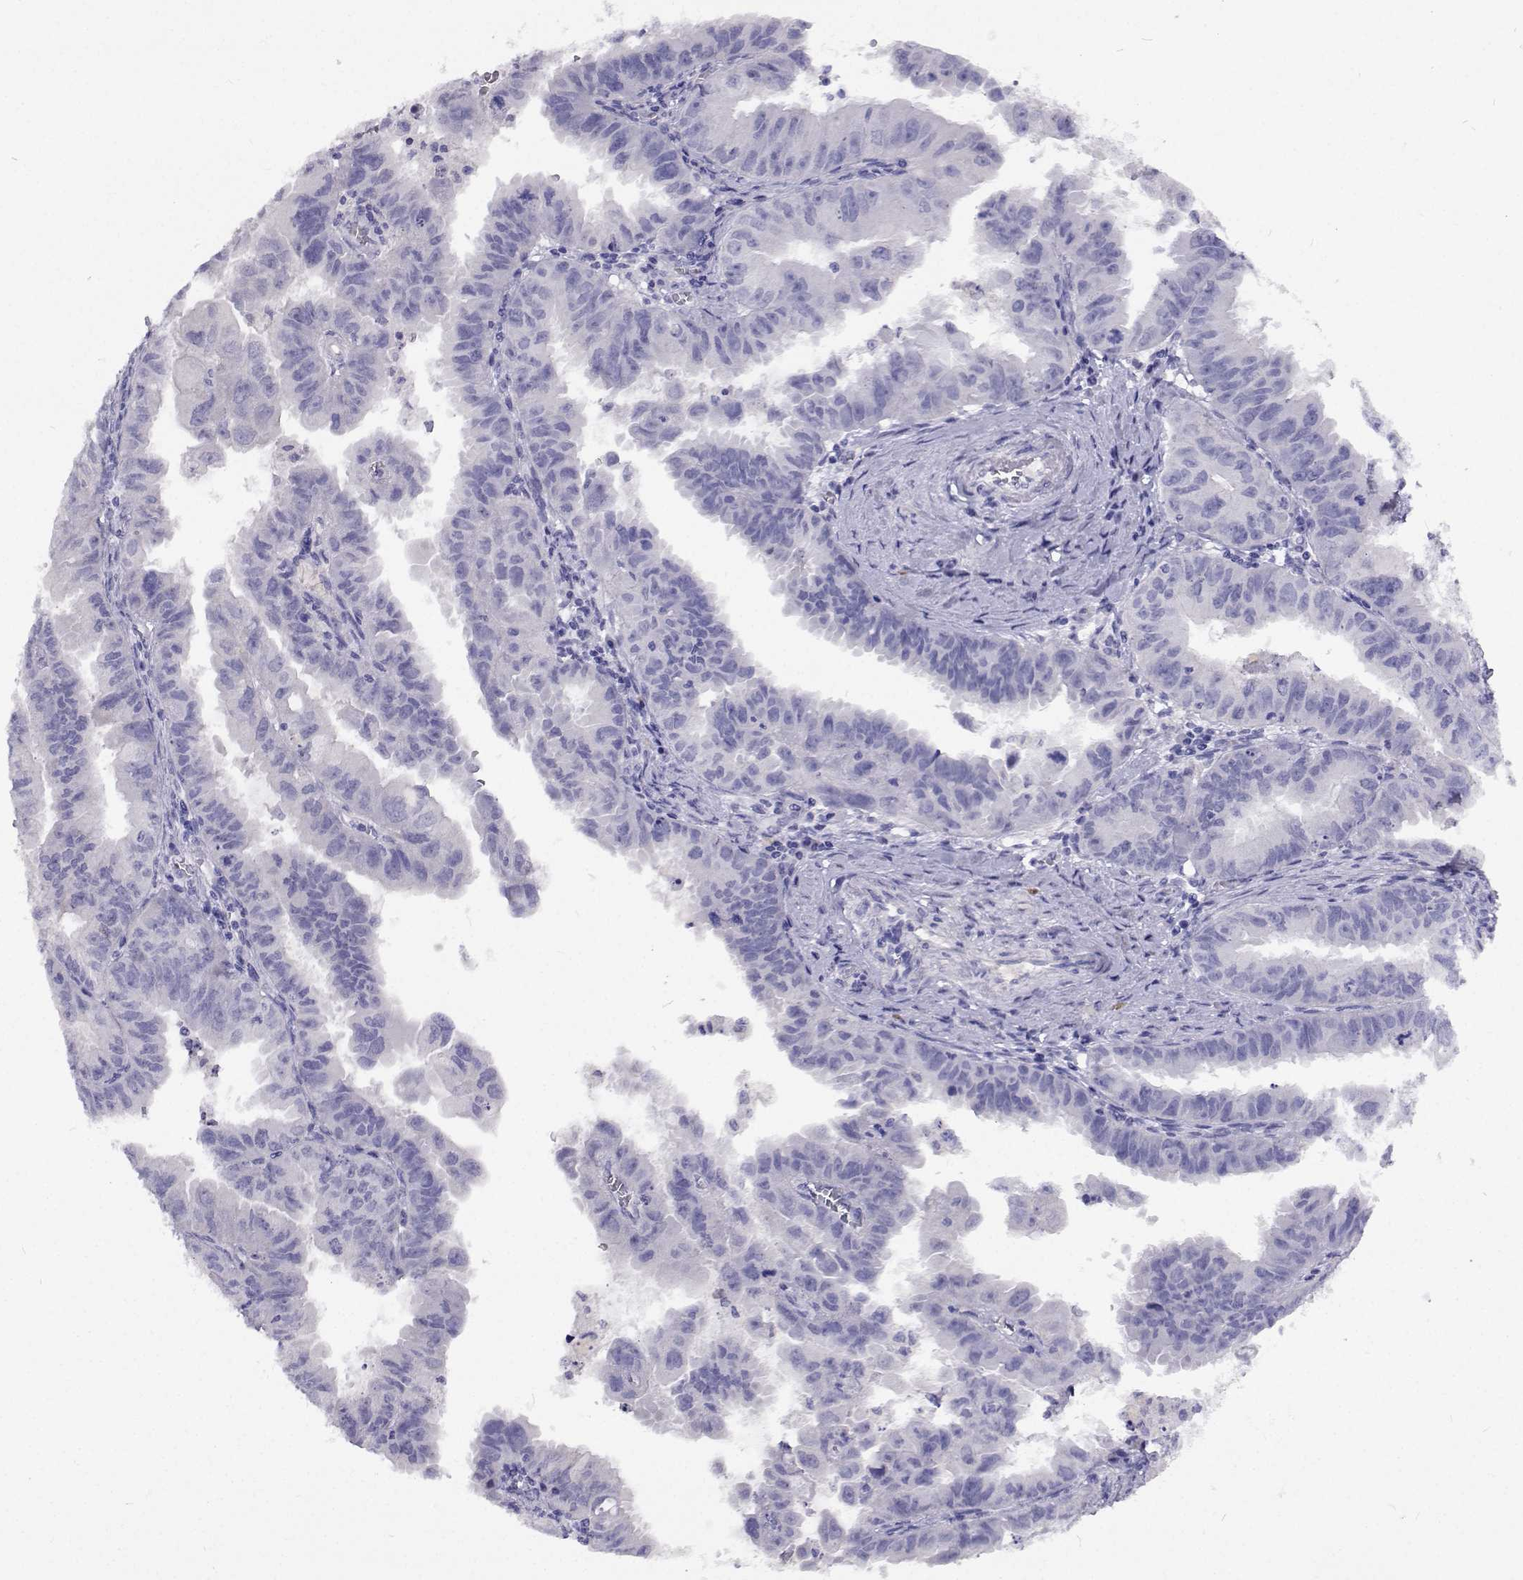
{"staining": {"intensity": "negative", "quantity": "none", "location": "none"}, "tissue": "ovarian cancer", "cell_type": "Tumor cells", "image_type": "cancer", "snomed": [{"axis": "morphology", "description": "Carcinoma, endometroid"}, {"axis": "topography", "description": "Ovary"}], "caption": "Ovarian endometroid carcinoma was stained to show a protein in brown. There is no significant expression in tumor cells. (DAB IHC visualized using brightfield microscopy, high magnification).", "gene": "CFAP44", "patient": {"sex": "female", "age": 85}}